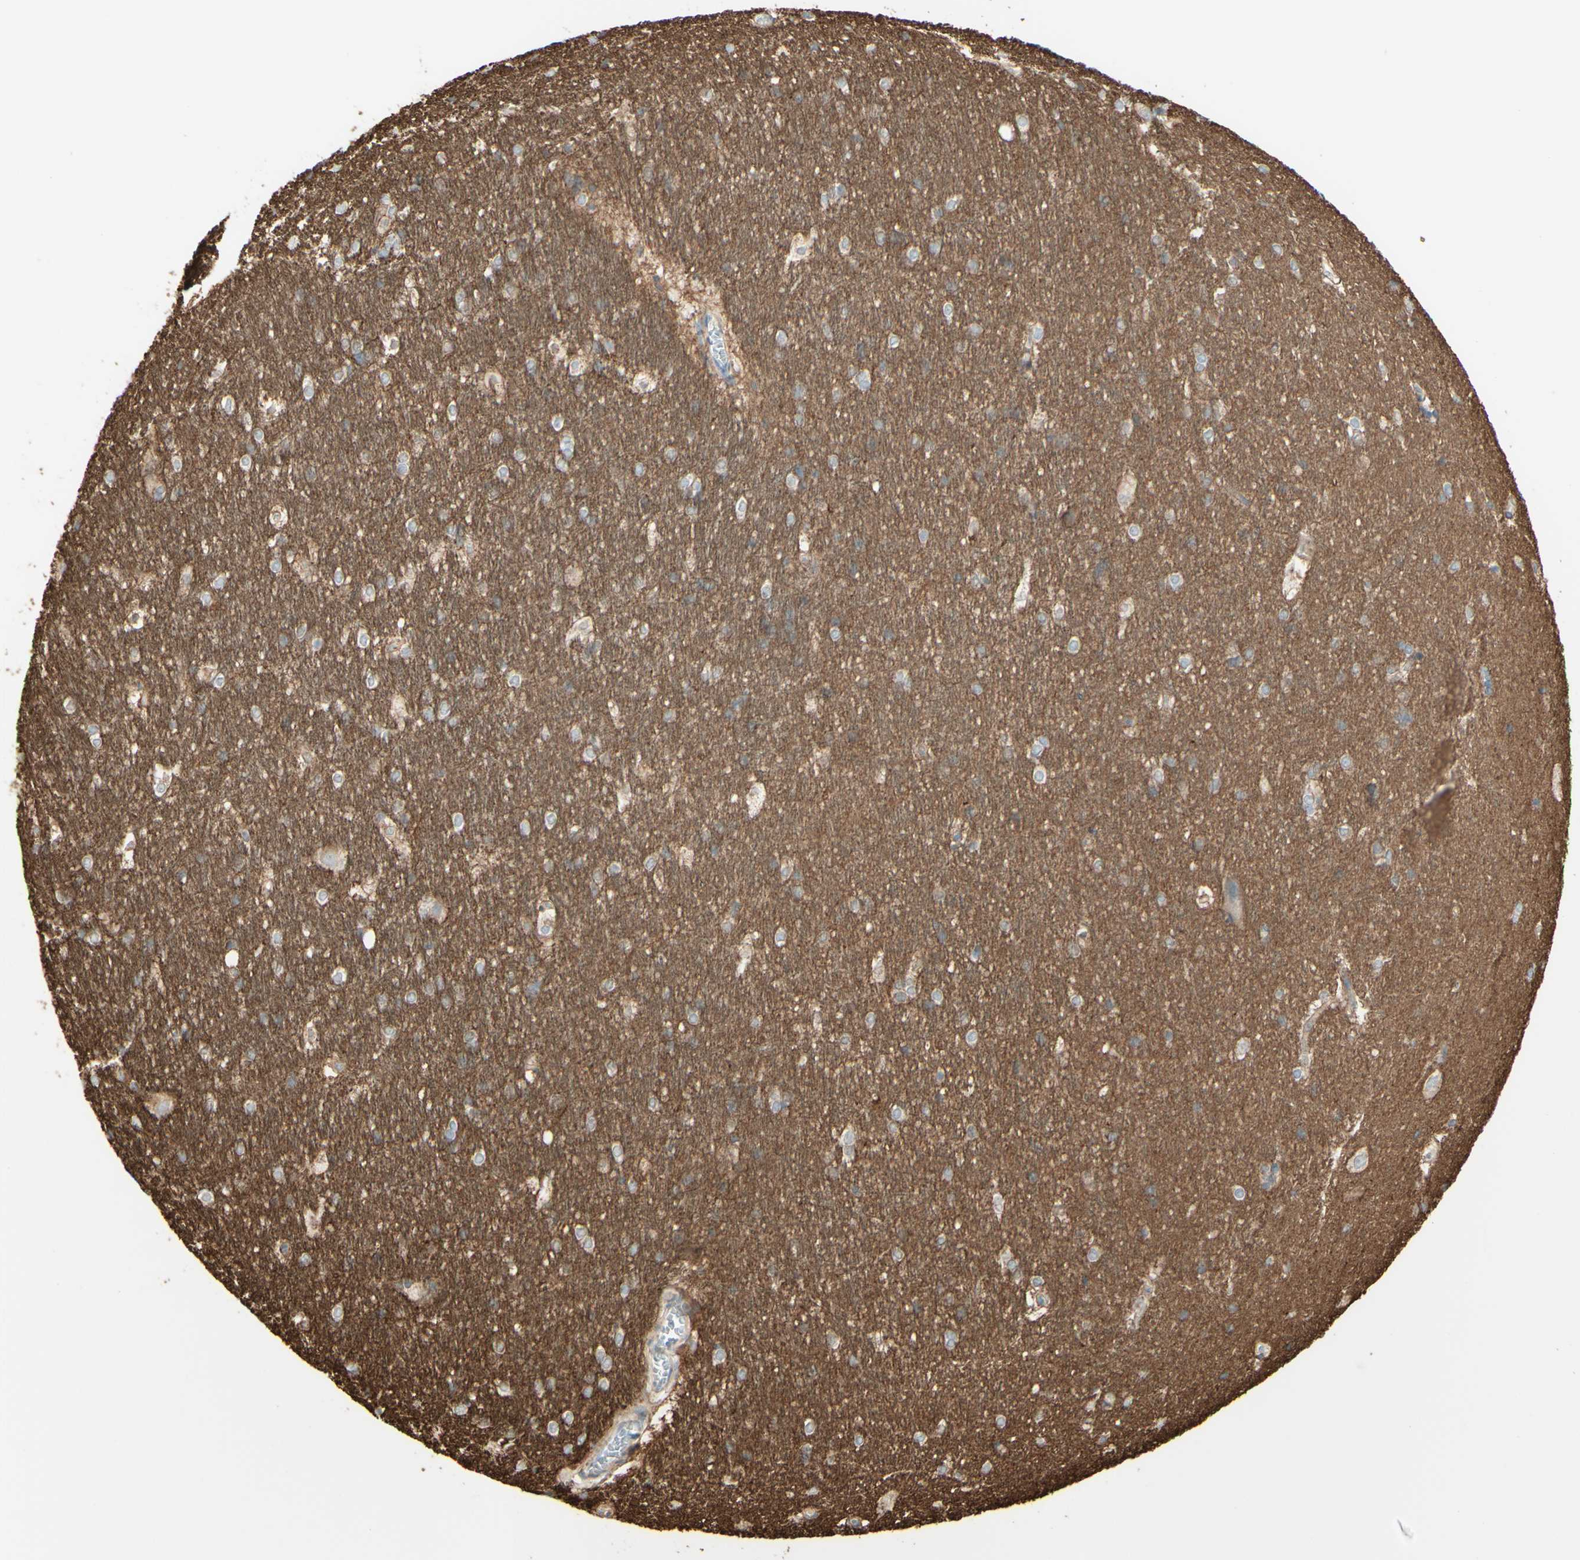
{"staining": {"intensity": "negative", "quantity": "none", "location": "none"}, "tissue": "hippocampus", "cell_type": "Glial cells", "image_type": "normal", "snomed": [{"axis": "morphology", "description": "Normal tissue, NOS"}, {"axis": "topography", "description": "Hippocampus"}], "caption": "Human hippocampus stained for a protein using IHC shows no staining in glial cells.", "gene": "RNF149", "patient": {"sex": "female", "age": 19}}